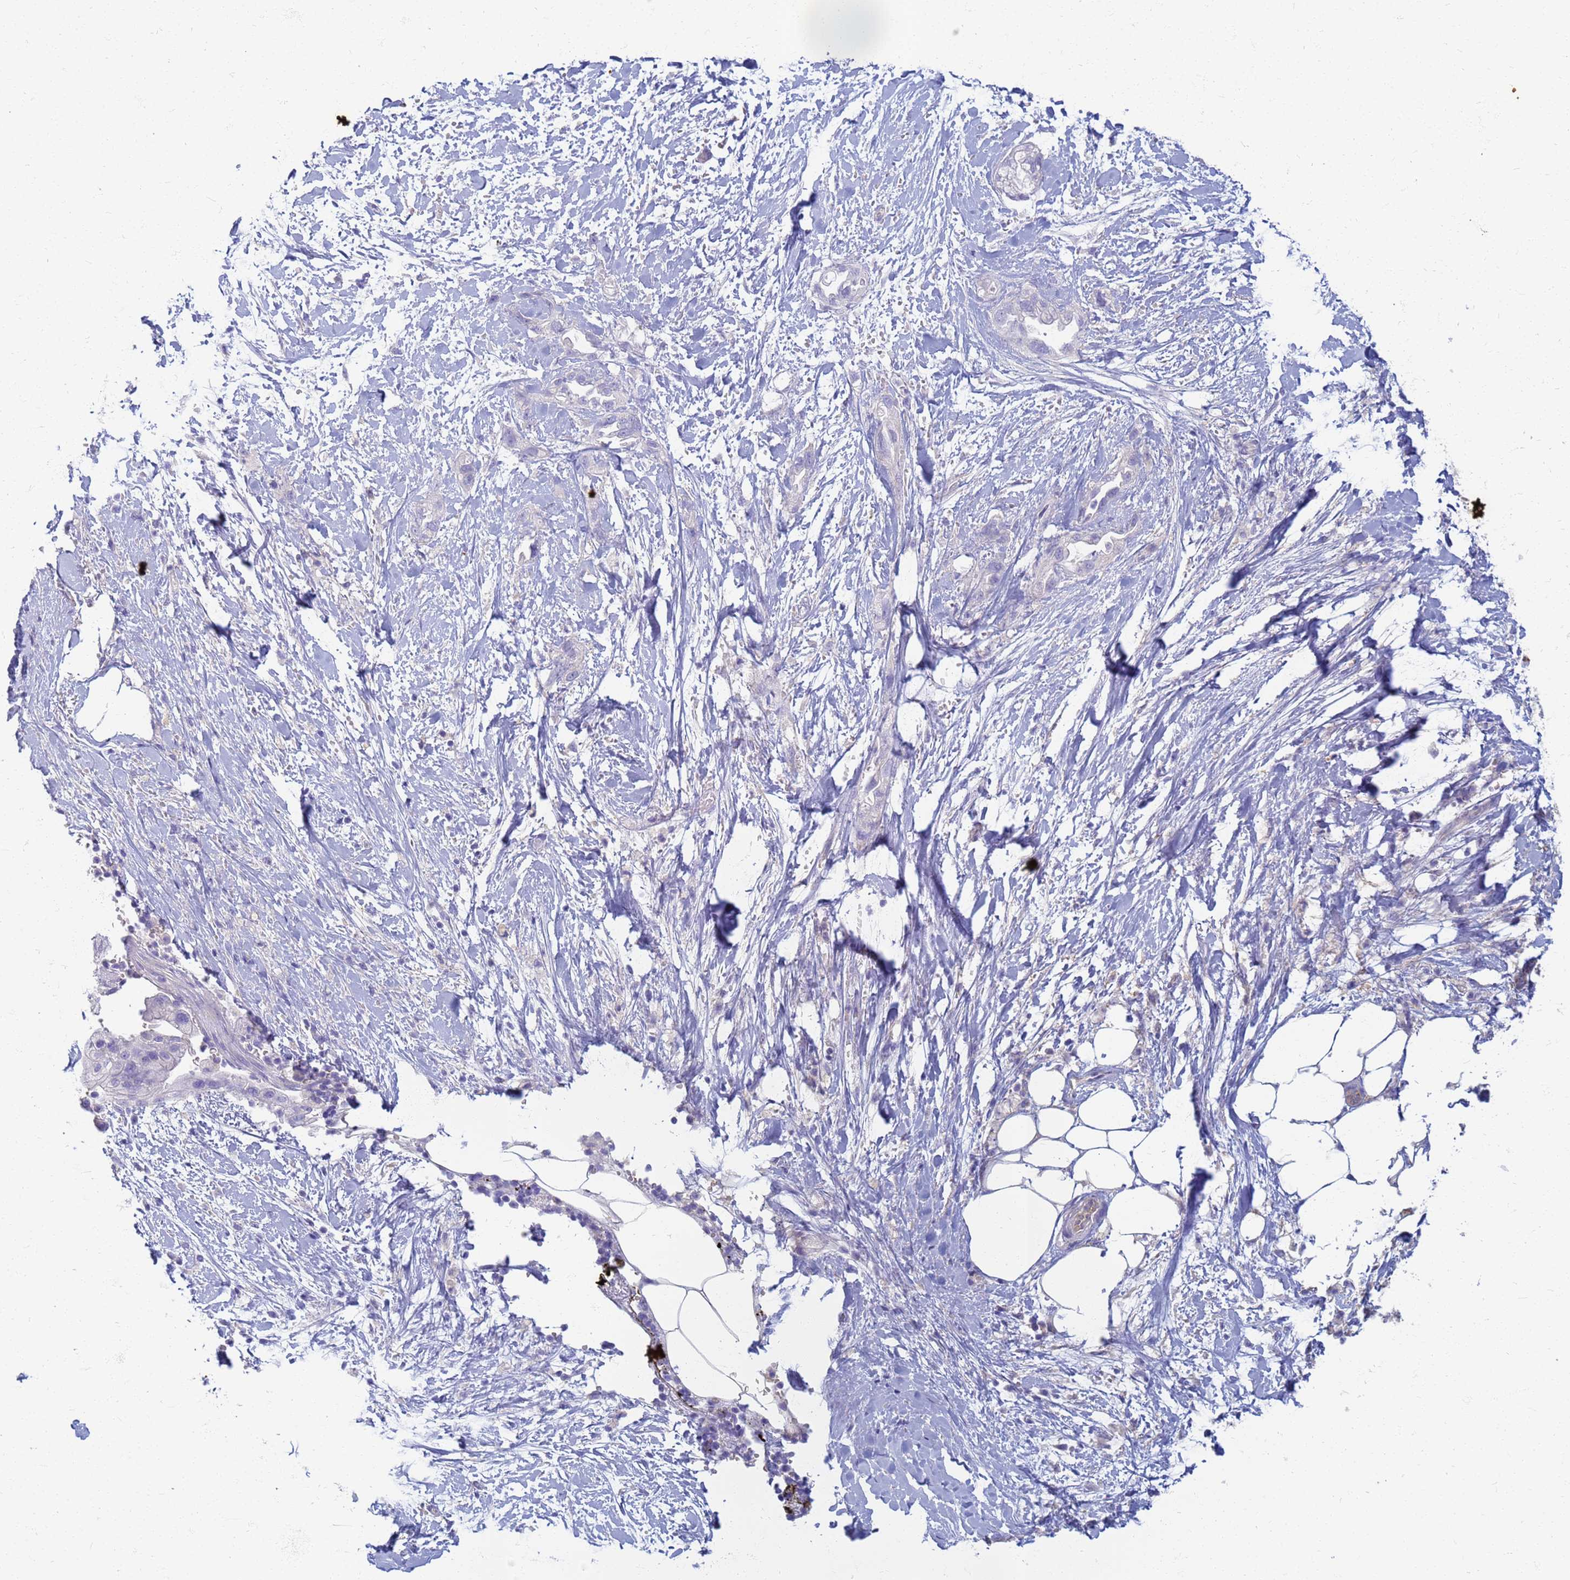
{"staining": {"intensity": "negative", "quantity": "none", "location": "none"}, "tissue": "pancreatic cancer", "cell_type": "Tumor cells", "image_type": "cancer", "snomed": [{"axis": "morphology", "description": "Adenocarcinoma, NOS"}, {"axis": "topography", "description": "Pancreas"}], "caption": "Immunohistochemistry of pancreatic adenocarcinoma exhibits no staining in tumor cells.", "gene": "EEA1", "patient": {"sex": "male", "age": 44}}